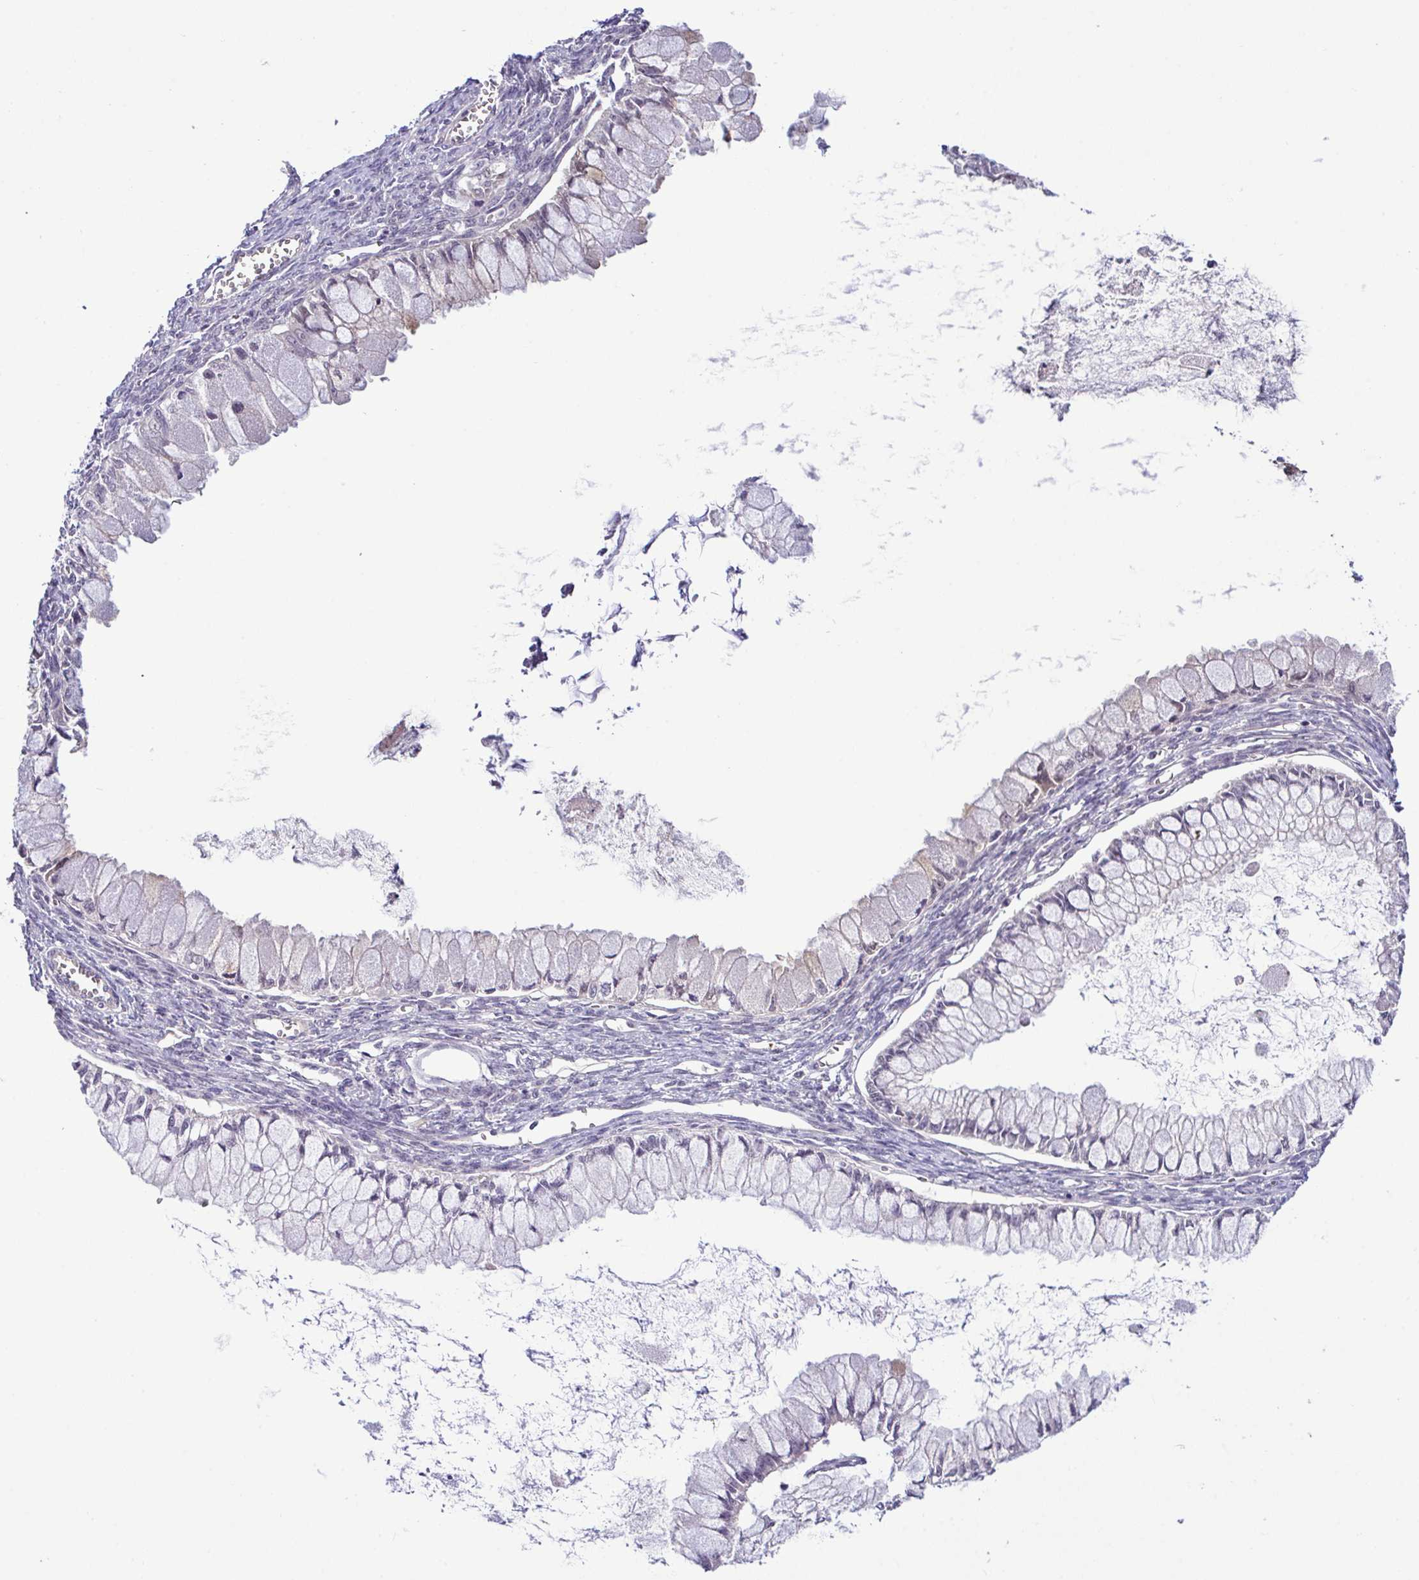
{"staining": {"intensity": "negative", "quantity": "none", "location": "none"}, "tissue": "ovarian cancer", "cell_type": "Tumor cells", "image_type": "cancer", "snomed": [{"axis": "morphology", "description": "Cystadenocarcinoma, mucinous, NOS"}, {"axis": "topography", "description": "Ovary"}], "caption": "DAB (3,3'-diaminobenzidine) immunohistochemical staining of human ovarian cancer shows no significant positivity in tumor cells. Nuclei are stained in blue.", "gene": "SYNPO2L", "patient": {"sex": "female", "age": 34}}